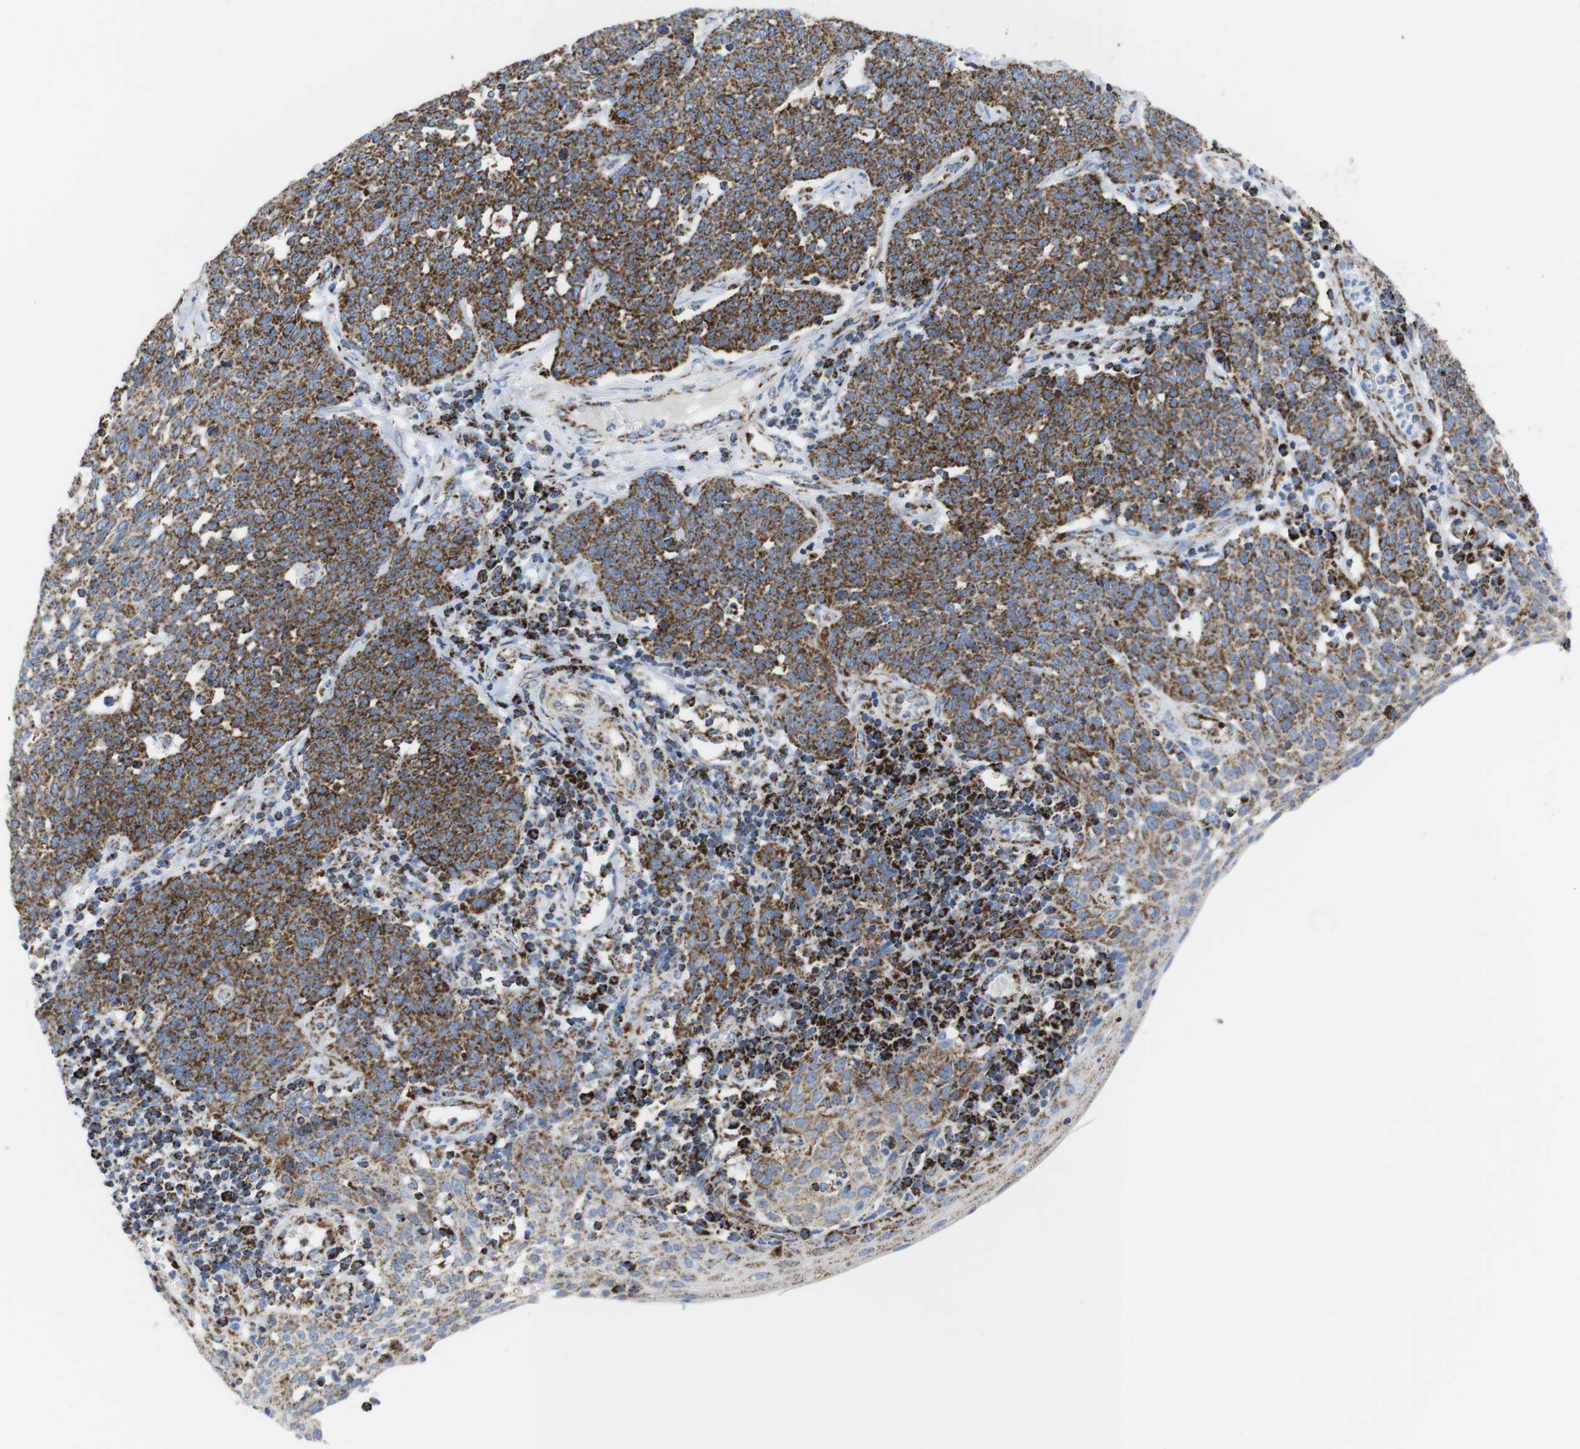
{"staining": {"intensity": "strong", "quantity": ">75%", "location": "cytoplasmic/membranous"}, "tissue": "cervical cancer", "cell_type": "Tumor cells", "image_type": "cancer", "snomed": [{"axis": "morphology", "description": "Squamous cell carcinoma, NOS"}, {"axis": "topography", "description": "Cervix"}], "caption": "Protein expression analysis of cervical cancer (squamous cell carcinoma) displays strong cytoplasmic/membranous positivity in approximately >75% of tumor cells. The staining was performed using DAB to visualize the protein expression in brown, while the nuclei were stained in blue with hematoxylin (Magnification: 20x).", "gene": "ATP5PO", "patient": {"sex": "female", "age": 34}}